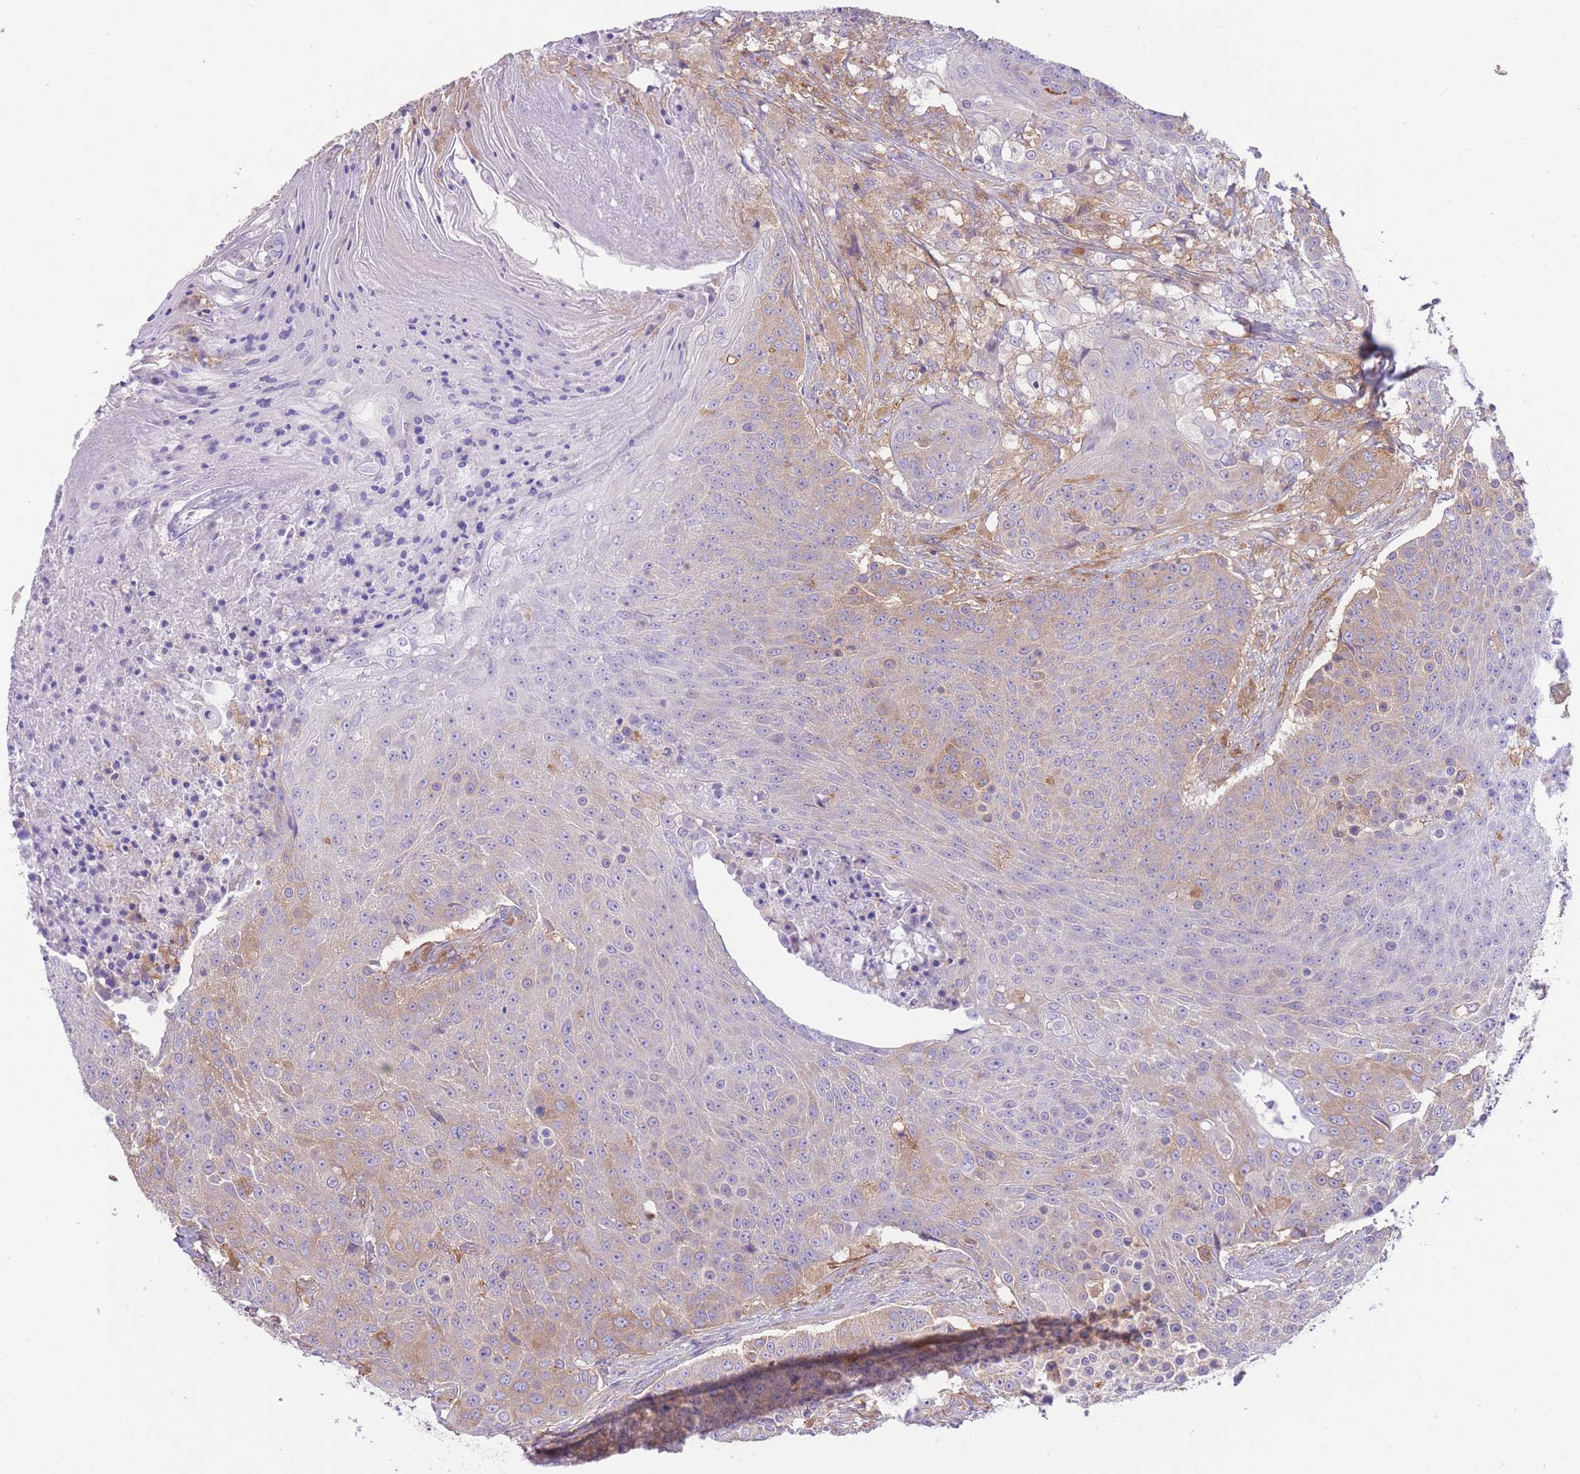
{"staining": {"intensity": "moderate", "quantity": "<25%", "location": "cytoplasmic/membranous"}, "tissue": "urothelial cancer", "cell_type": "Tumor cells", "image_type": "cancer", "snomed": [{"axis": "morphology", "description": "Urothelial carcinoma, High grade"}, {"axis": "topography", "description": "Urinary bladder"}], "caption": "Urothelial cancer was stained to show a protein in brown. There is low levels of moderate cytoplasmic/membranous staining in about <25% of tumor cells.", "gene": "PRKAR1A", "patient": {"sex": "female", "age": 63}}